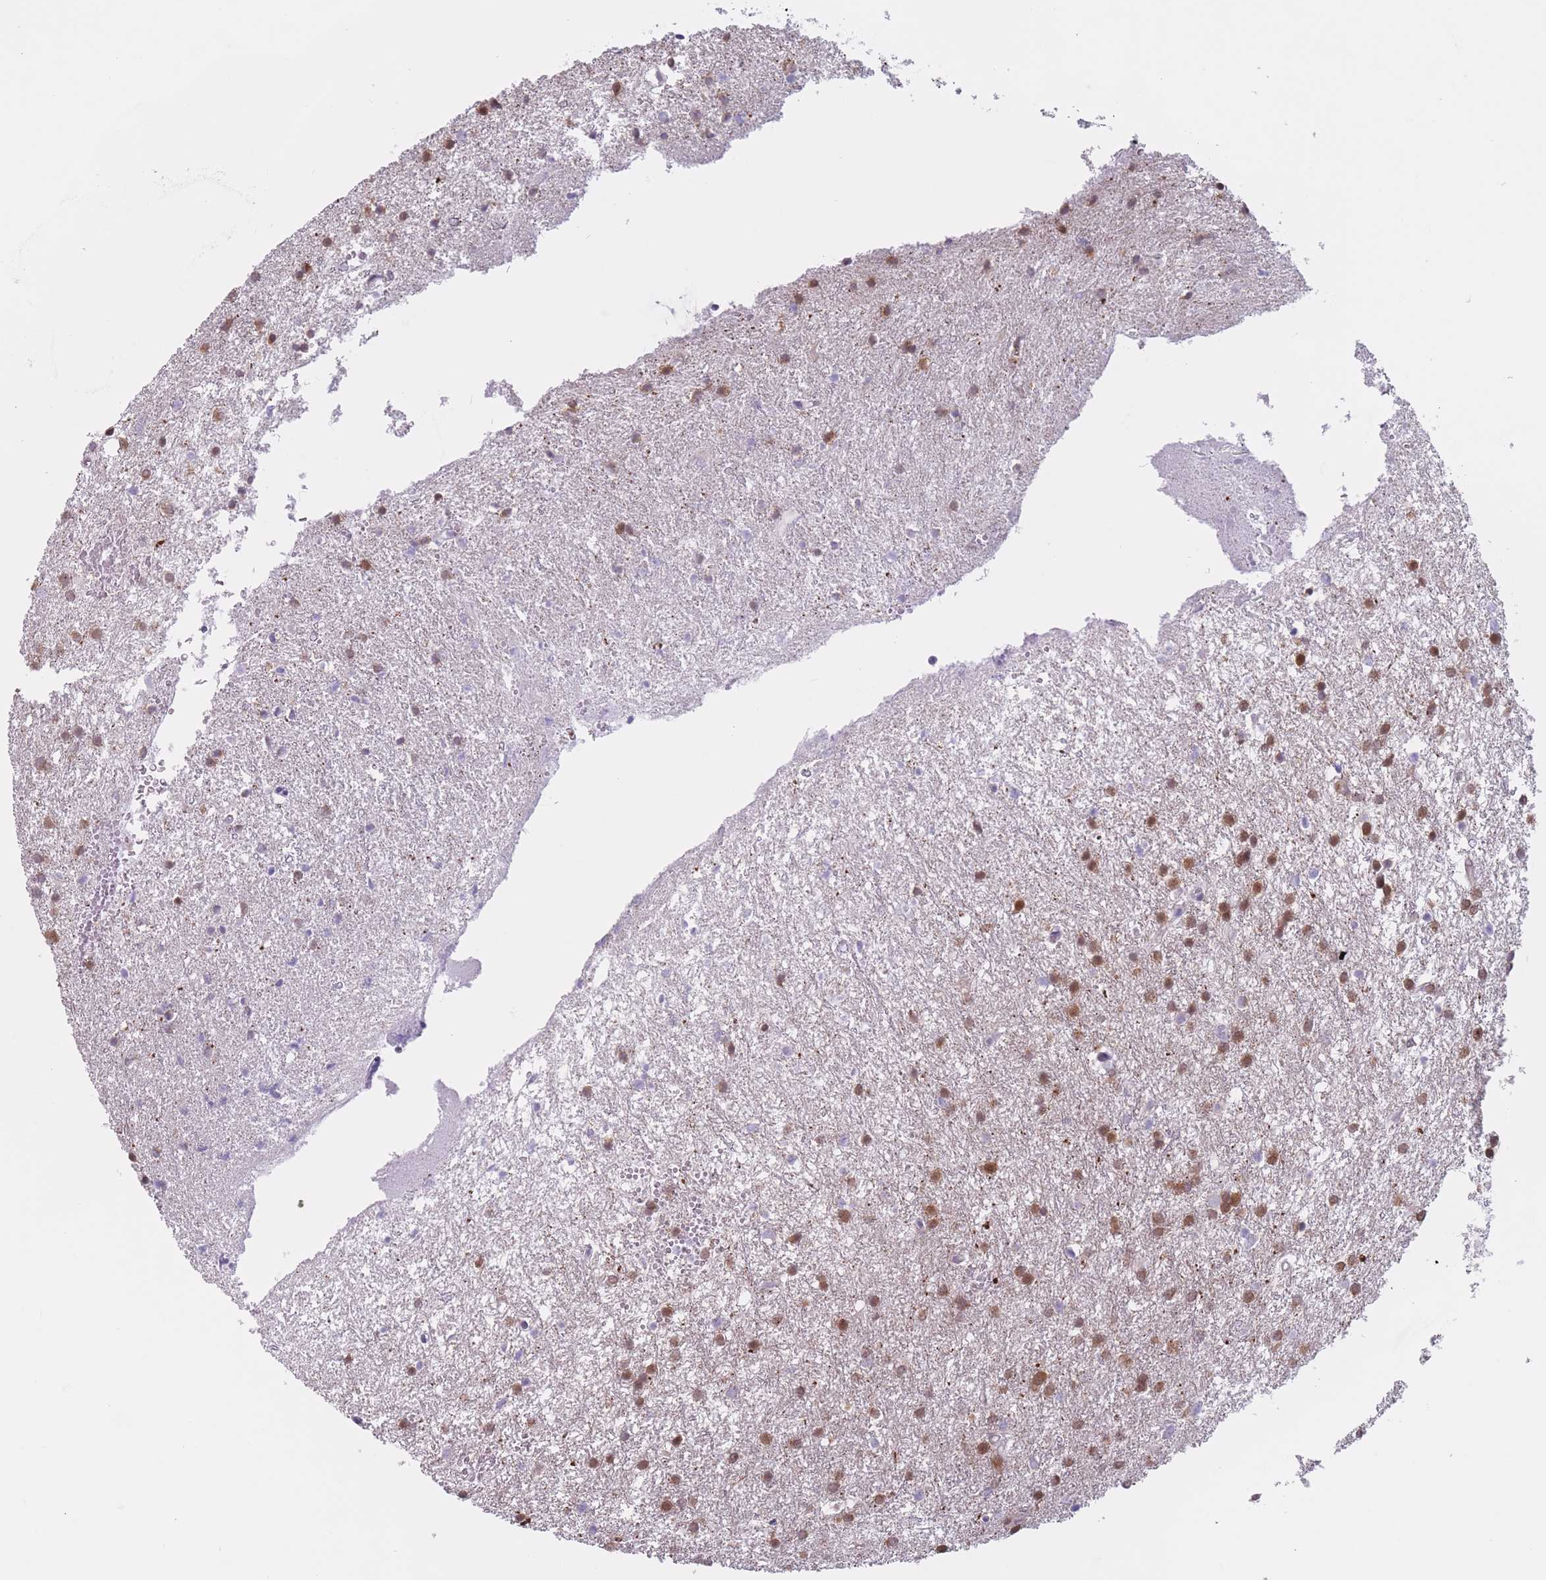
{"staining": {"intensity": "strong", "quantity": ">75%", "location": "cytoplasmic/membranous,nuclear"}, "tissue": "glioma", "cell_type": "Tumor cells", "image_type": "cancer", "snomed": [{"axis": "morphology", "description": "Glioma, malignant, High grade"}, {"axis": "topography", "description": "Brain"}], "caption": "Protein staining of glioma tissue displays strong cytoplasmic/membranous and nuclear staining in approximately >75% of tumor cells. (IHC, brightfield microscopy, high magnification).", "gene": "RPL18", "patient": {"sex": "female", "age": 50}}